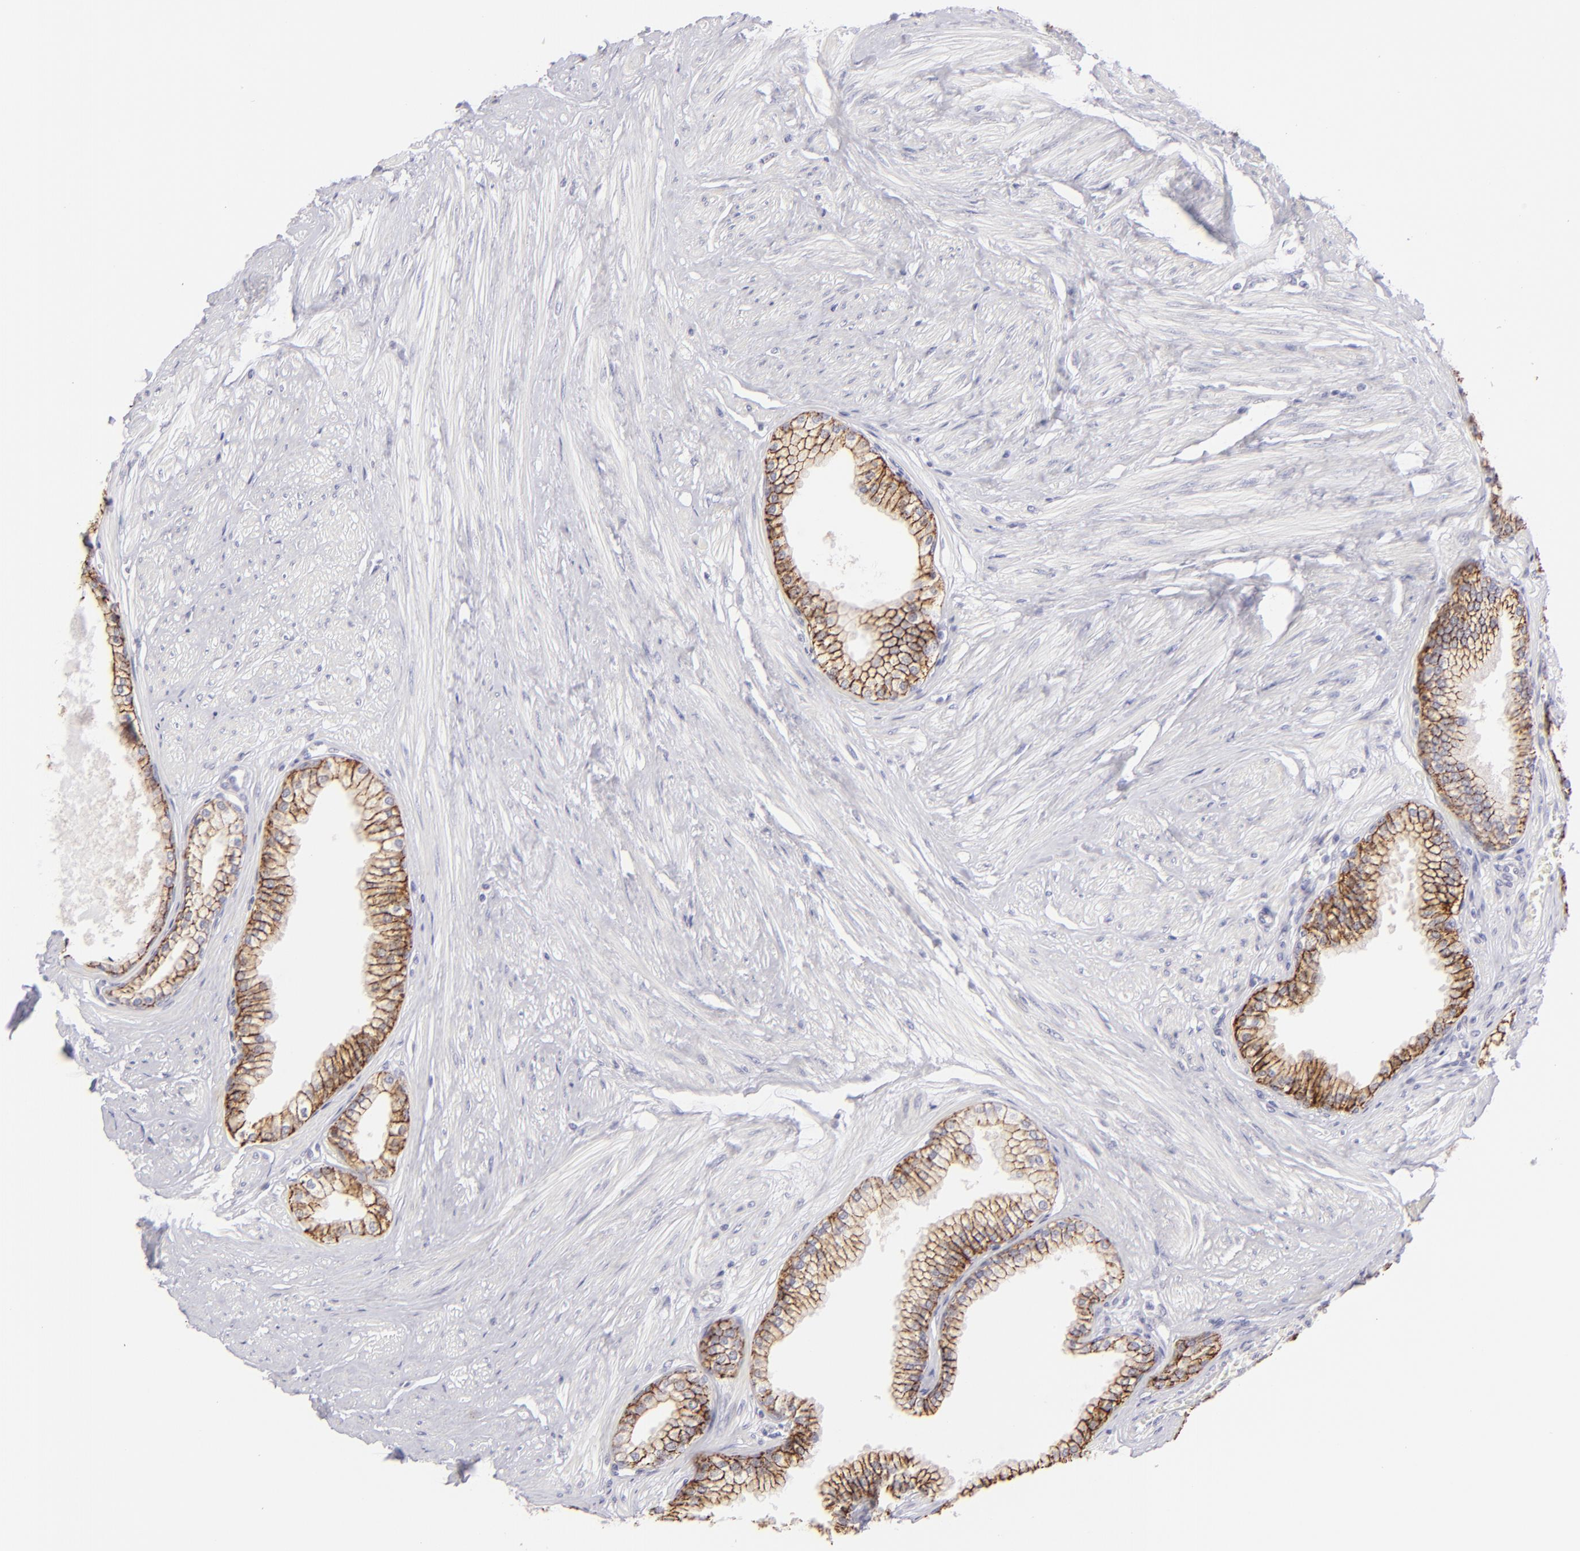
{"staining": {"intensity": "moderate", "quantity": ">75%", "location": "cytoplasmic/membranous"}, "tissue": "prostate", "cell_type": "Glandular cells", "image_type": "normal", "snomed": [{"axis": "morphology", "description": "Normal tissue, NOS"}, {"axis": "topography", "description": "Prostate"}], "caption": "Moderate cytoplasmic/membranous expression for a protein is appreciated in about >75% of glandular cells of unremarkable prostate using IHC.", "gene": "CLDN4", "patient": {"sex": "male", "age": 64}}